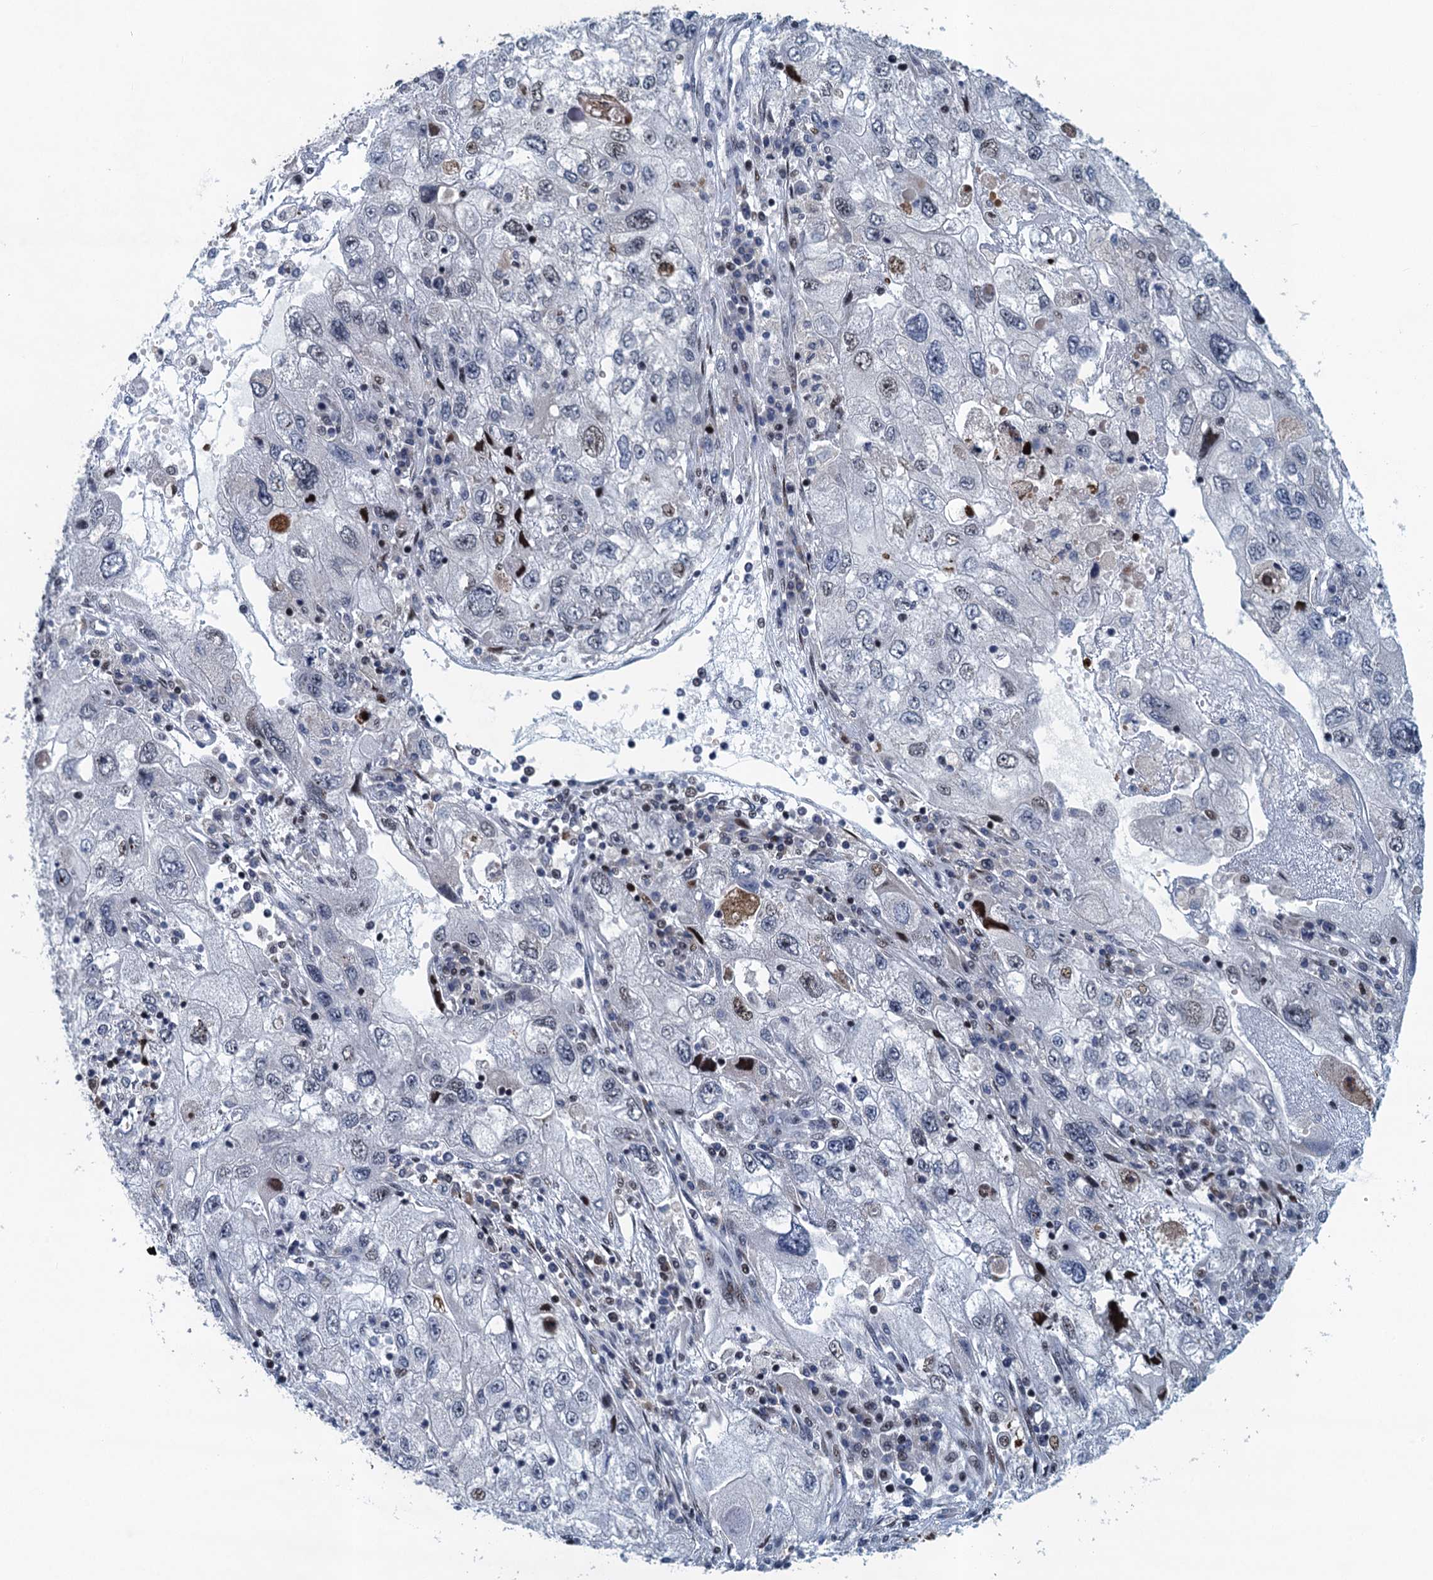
{"staining": {"intensity": "weak", "quantity": "<25%", "location": "nuclear"}, "tissue": "endometrial cancer", "cell_type": "Tumor cells", "image_type": "cancer", "snomed": [{"axis": "morphology", "description": "Adenocarcinoma, NOS"}, {"axis": "topography", "description": "Endometrium"}], "caption": "Photomicrograph shows no significant protein staining in tumor cells of adenocarcinoma (endometrial).", "gene": "ANKRD13D", "patient": {"sex": "female", "age": 49}}